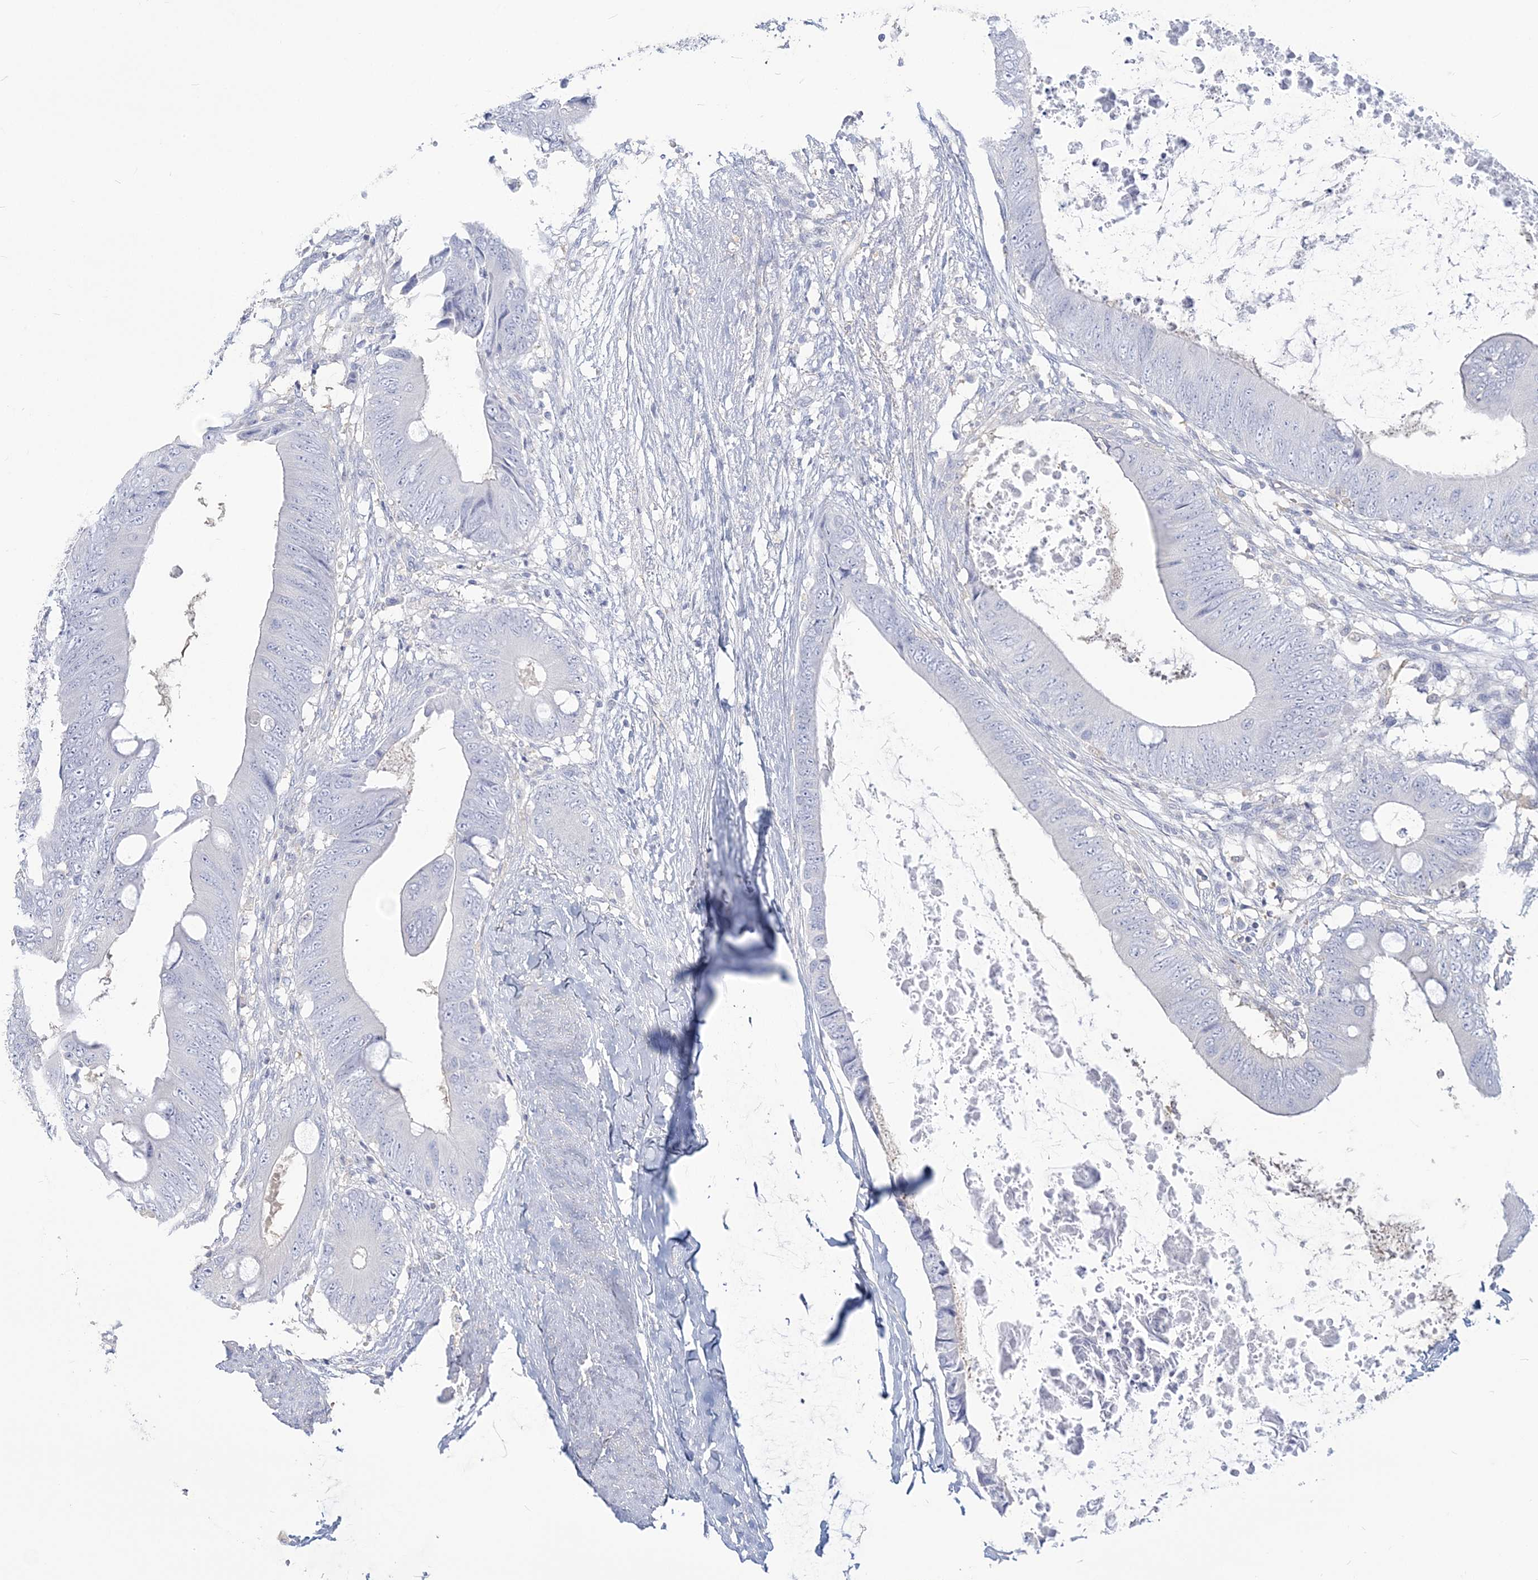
{"staining": {"intensity": "negative", "quantity": "none", "location": "none"}, "tissue": "colorectal cancer", "cell_type": "Tumor cells", "image_type": "cancer", "snomed": [{"axis": "morphology", "description": "Normal tissue, NOS"}, {"axis": "morphology", "description": "Adenocarcinoma, NOS"}, {"axis": "topography", "description": "Rectum"}, {"axis": "topography", "description": "Peripheral nerve tissue"}], "caption": "This histopathology image is of adenocarcinoma (colorectal) stained with immunohistochemistry to label a protein in brown with the nuclei are counter-stained blue. There is no staining in tumor cells. (Immunohistochemistry (ihc), brightfield microscopy, high magnification).", "gene": "ANKS1A", "patient": {"sex": "female", "age": 77}}